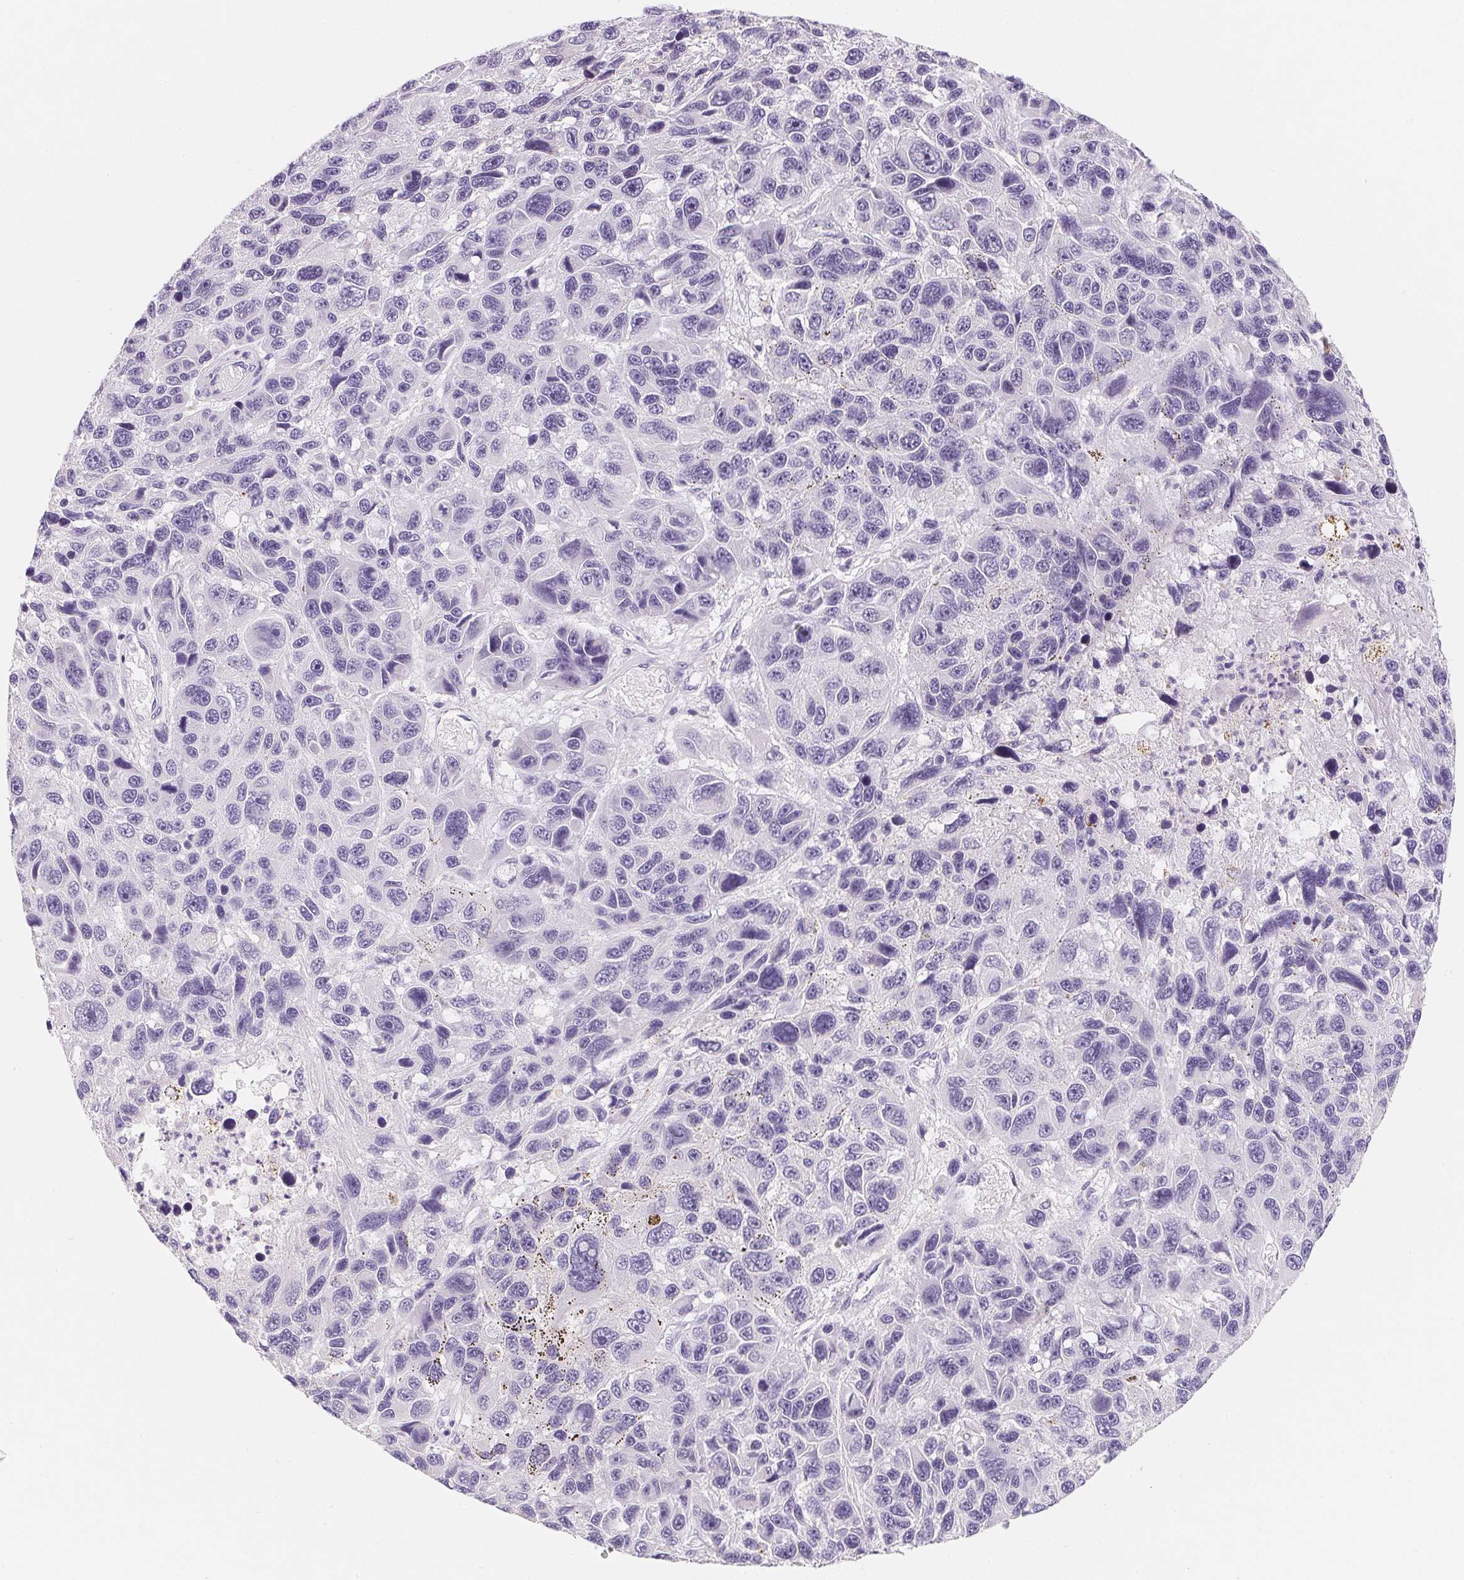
{"staining": {"intensity": "negative", "quantity": "none", "location": "none"}, "tissue": "melanoma", "cell_type": "Tumor cells", "image_type": "cancer", "snomed": [{"axis": "morphology", "description": "Malignant melanoma, NOS"}, {"axis": "topography", "description": "Skin"}], "caption": "An IHC histopathology image of melanoma is shown. There is no staining in tumor cells of melanoma.", "gene": "ACP3", "patient": {"sex": "male", "age": 53}}